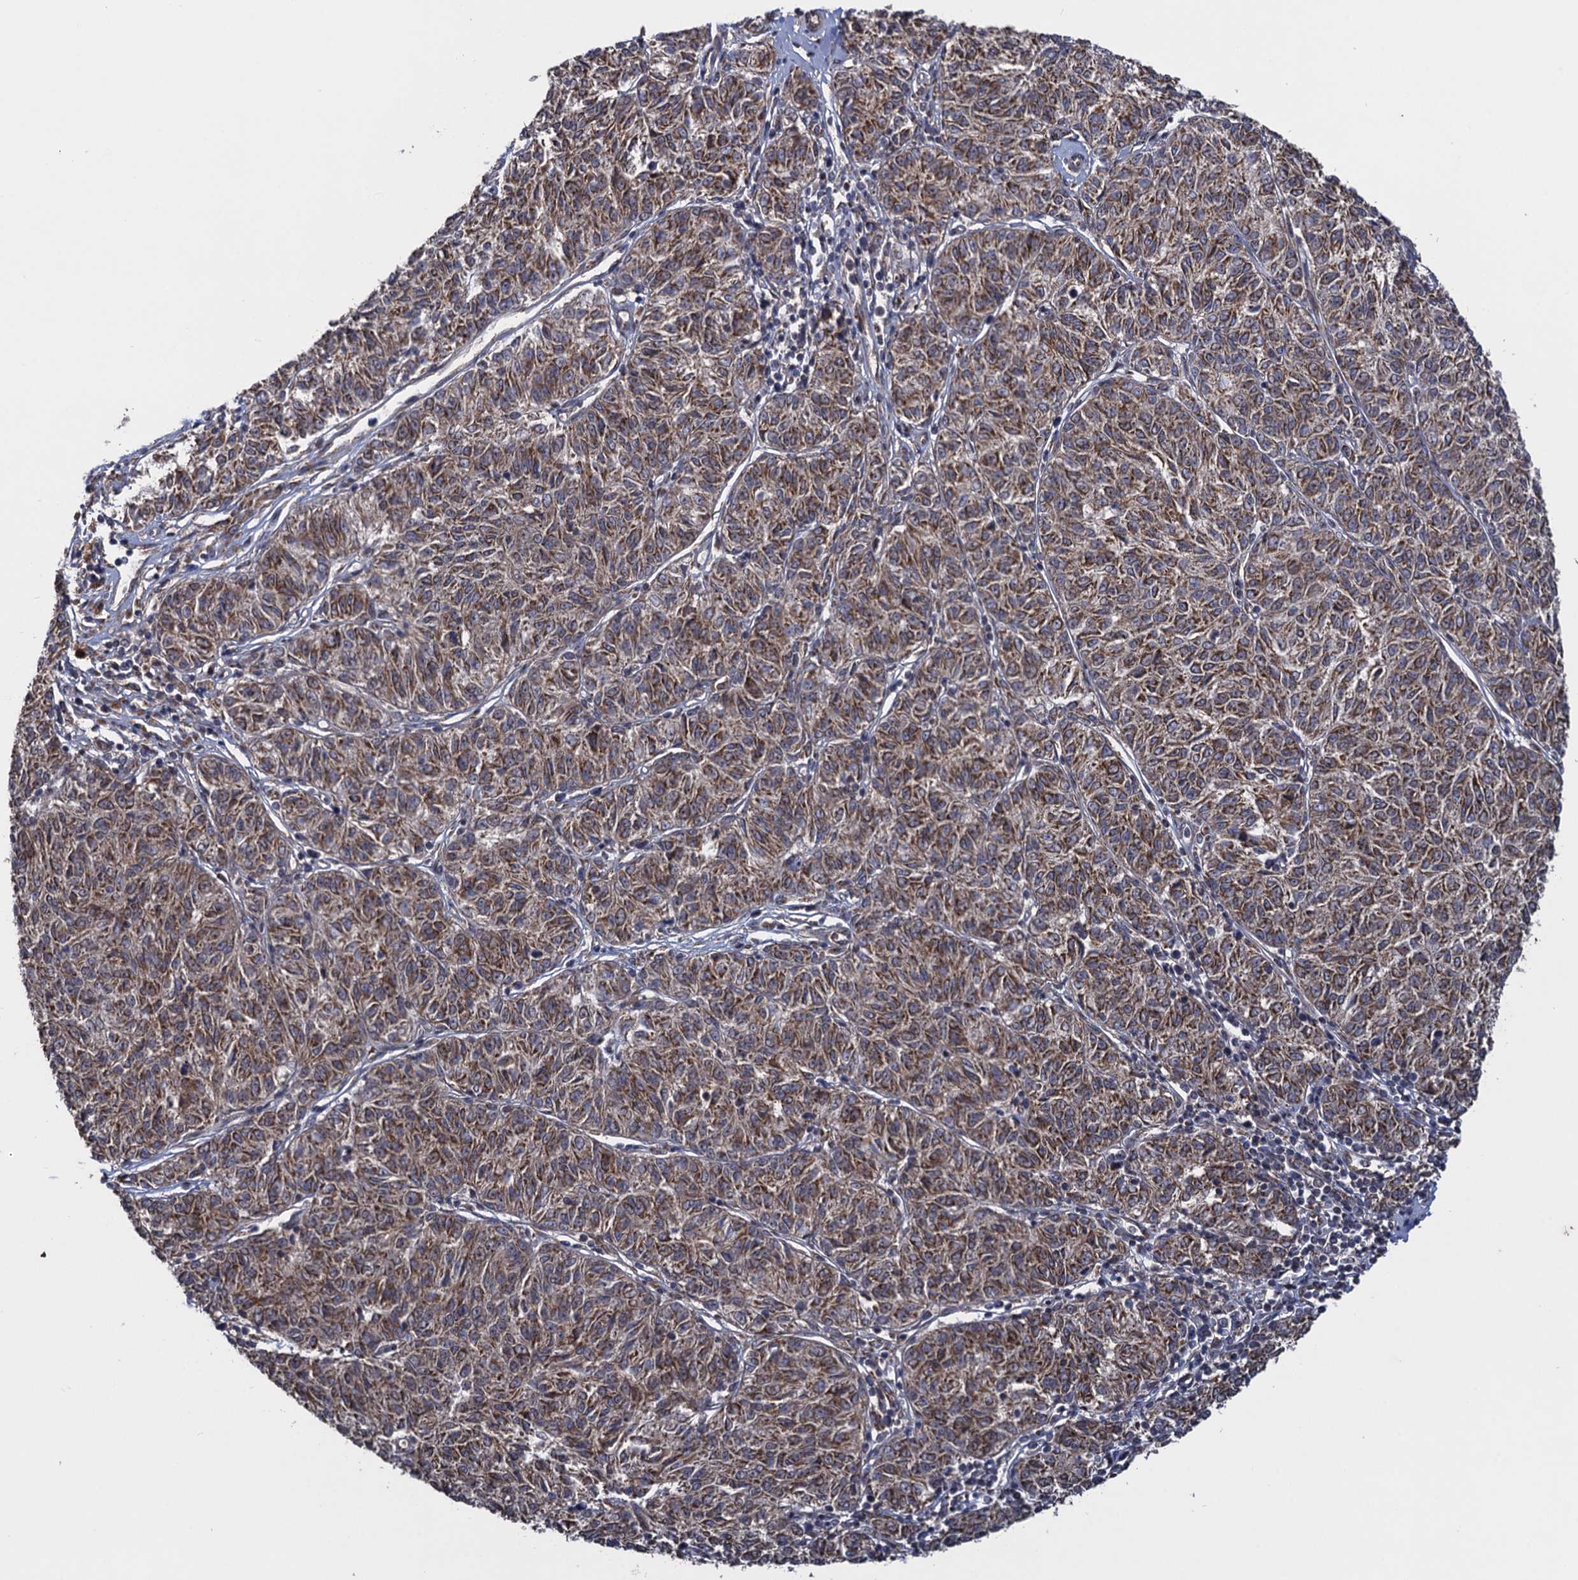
{"staining": {"intensity": "moderate", "quantity": ">75%", "location": "cytoplasmic/membranous"}, "tissue": "melanoma", "cell_type": "Tumor cells", "image_type": "cancer", "snomed": [{"axis": "morphology", "description": "Malignant melanoma, NOS"}, {"axis": "topography", "description": "Skin"}], "caption": "IHC (DAB (3,3'-diaminobenzidine)) staining of melanoma exhibits moderate cytoplasmic/membranous protein expression in approximately >75% of tumor cells. The staining was performed using DAB to visualize the protein expression in brown, while the nuclei were stained in blue with hematoxylin (Magnification: 20x).", "gene": "HAUS1", "patient": {"sex": "female", "age": 72}}